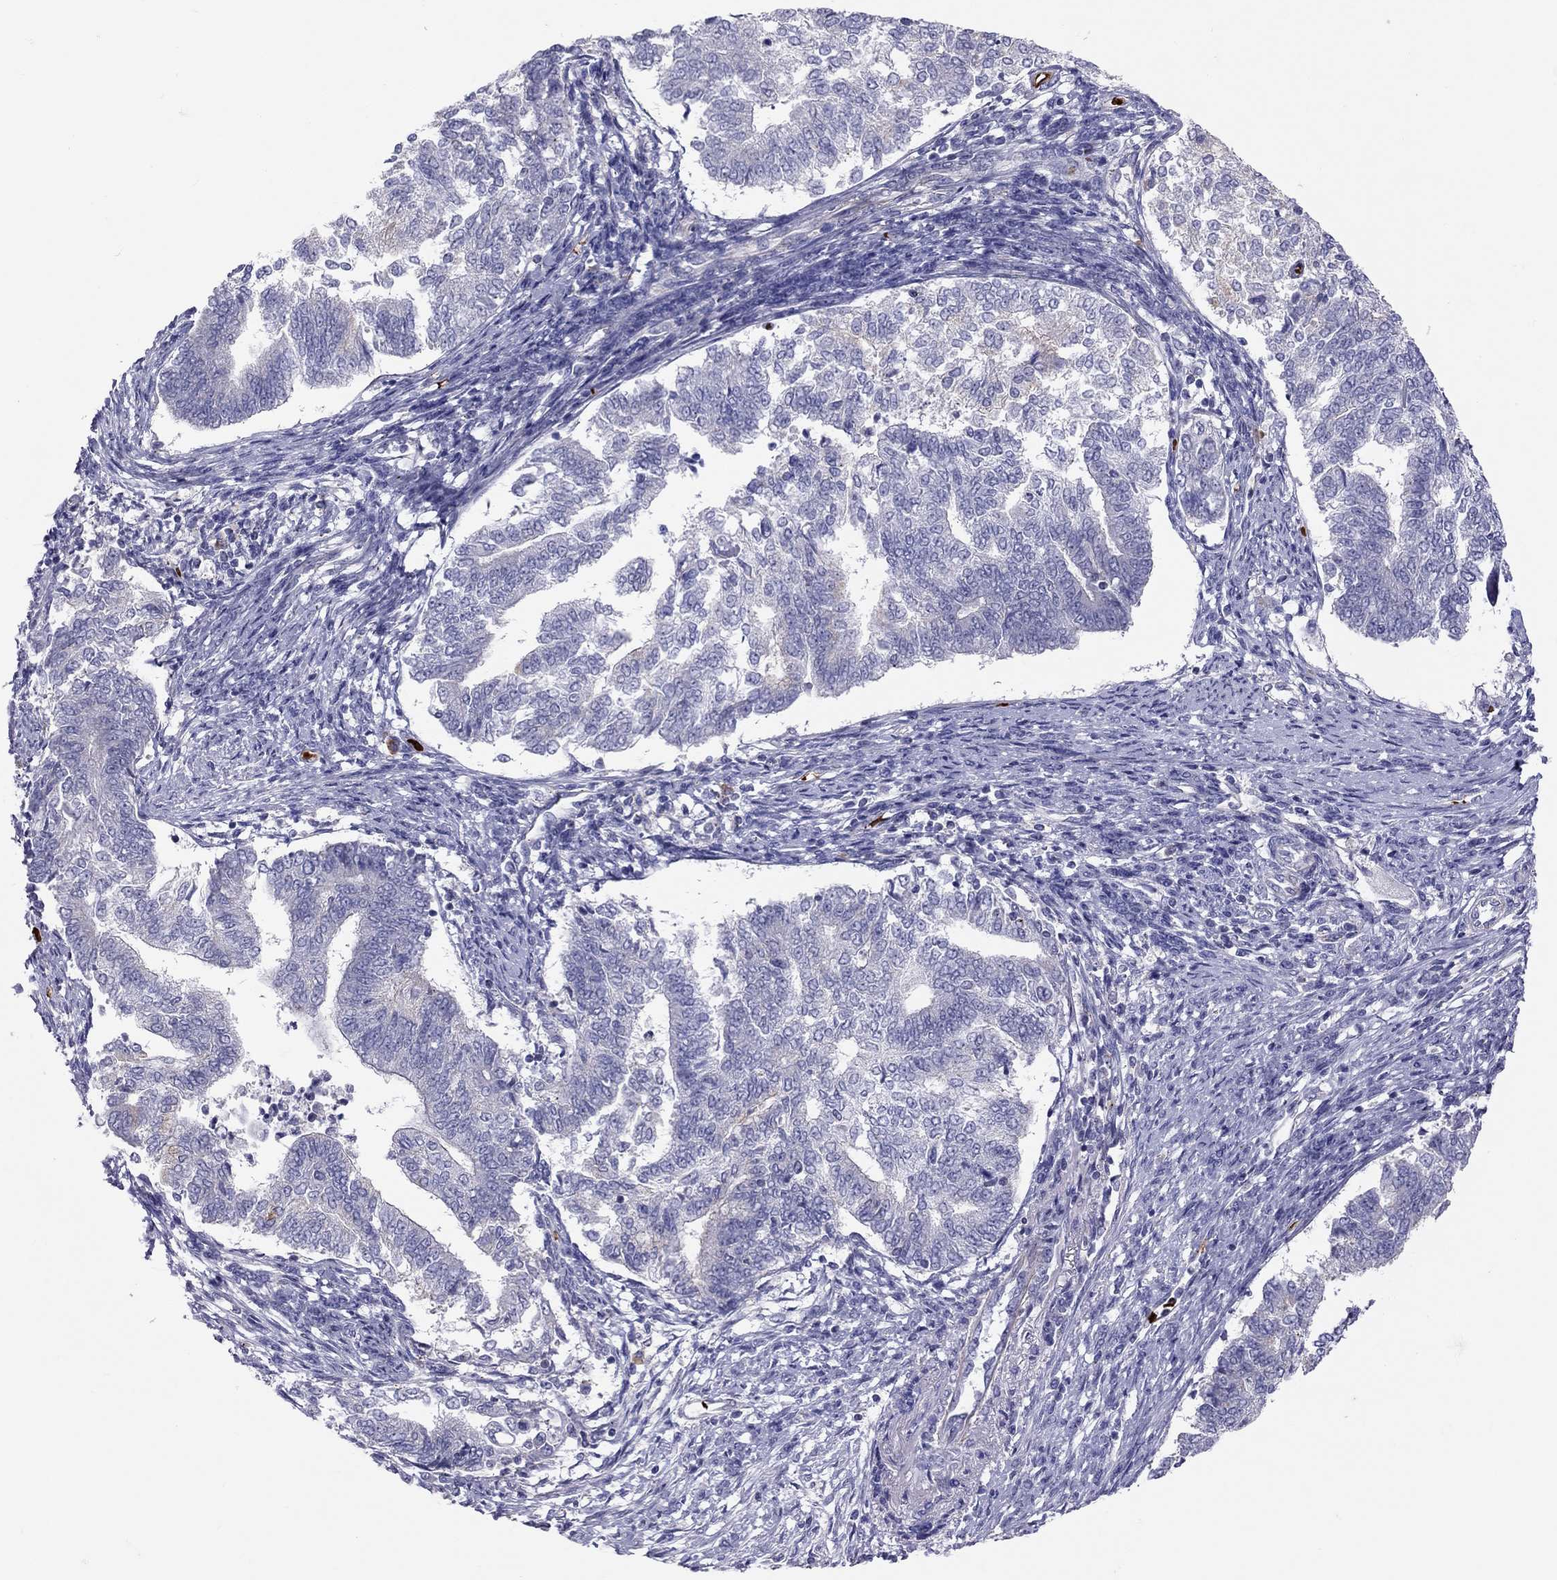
{"staining": {"intensity": "moderate", "quantity": "<25%", "location": "cytoplasmic/membranous"}, "tissue": "endometrial cancer", "cell_type": "Tumor cells", "image_type": "cancer", "snomed": [{"axis": "morphology", "description": "Adenocarcinoma, NOS"}, {"axis": "topography", "description": "Endometrium"}], "caption": "High-magnification brightfield microscopy of adenocarcinoma (endometrial) stained with DAB (3,3'-diaminobenzidine) (brown) and counterstained with hematoxylin (blue). tumor cells exhibit moderate cytoplasmic/membranous staining is seen in approximately<25% of cells. (Stains: DAB (3,3'-diaminobenzidine) in brown, nuclei in blue, Microscopy: brightfield microscopy at high magnification).", "gene": "FRMD1", "patient": {"sex": "female", "age": 65}}